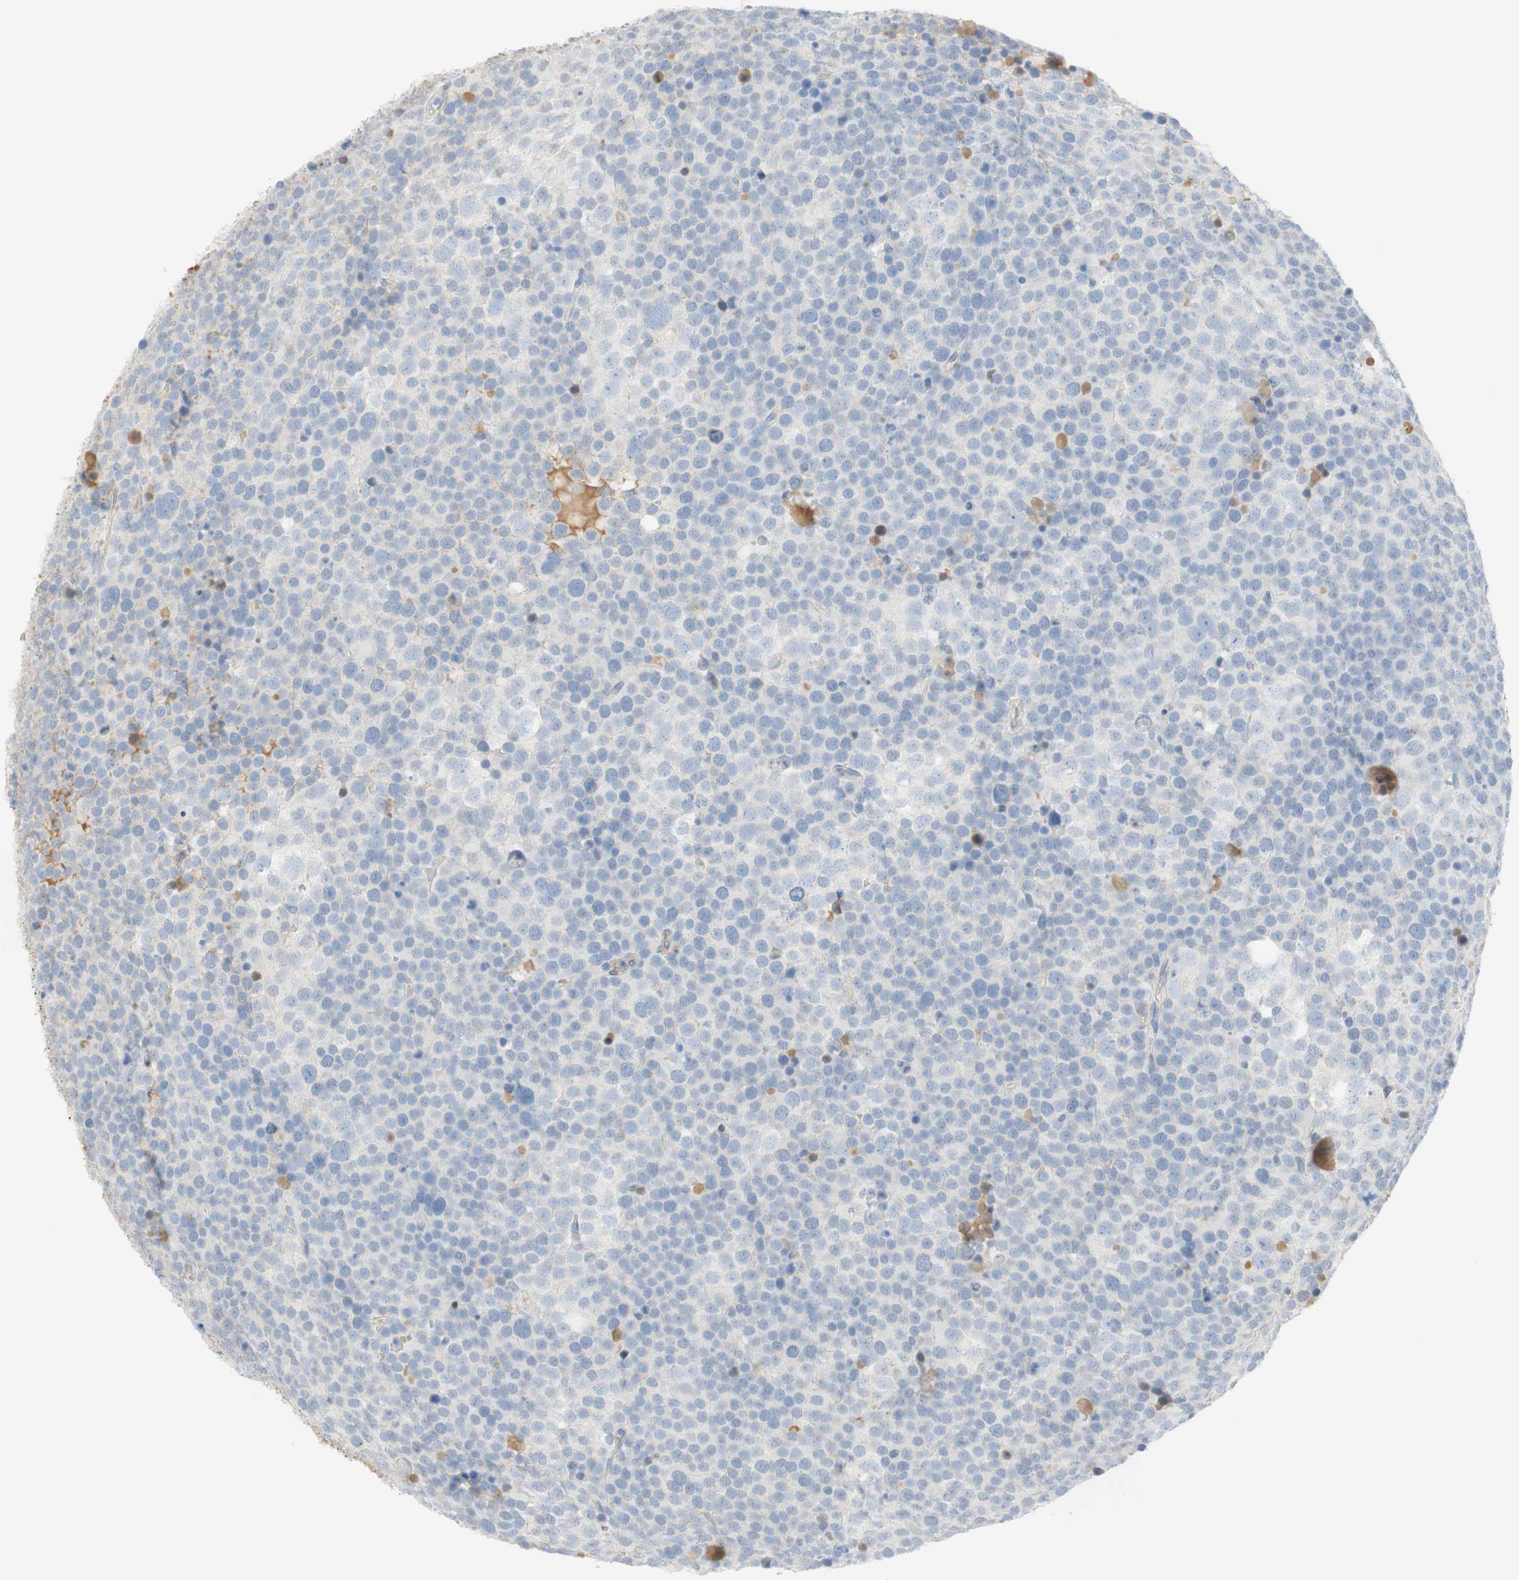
{"staining": {"intensity": "moderate", "quantity": "<25%", "location": "cytoplasmic/membranous"}, "tissue": "testis cancer", "cell_type": "Tumor cells", "image_type": "cancer", "snomed": [{"axis": "morphology", "description": "Seminoma, NOS"}, {"axis": "topography", "description": "Testis"}], "caption": "High-power microscopy captured an IHC photomicrograph of testis cancer (seminoma), revealing moderate cytoplasmic/membranous staining in about <25% of tumor cells.", "gene": "SELENBP1", "patient": {"sex": "male", "age": 71}}